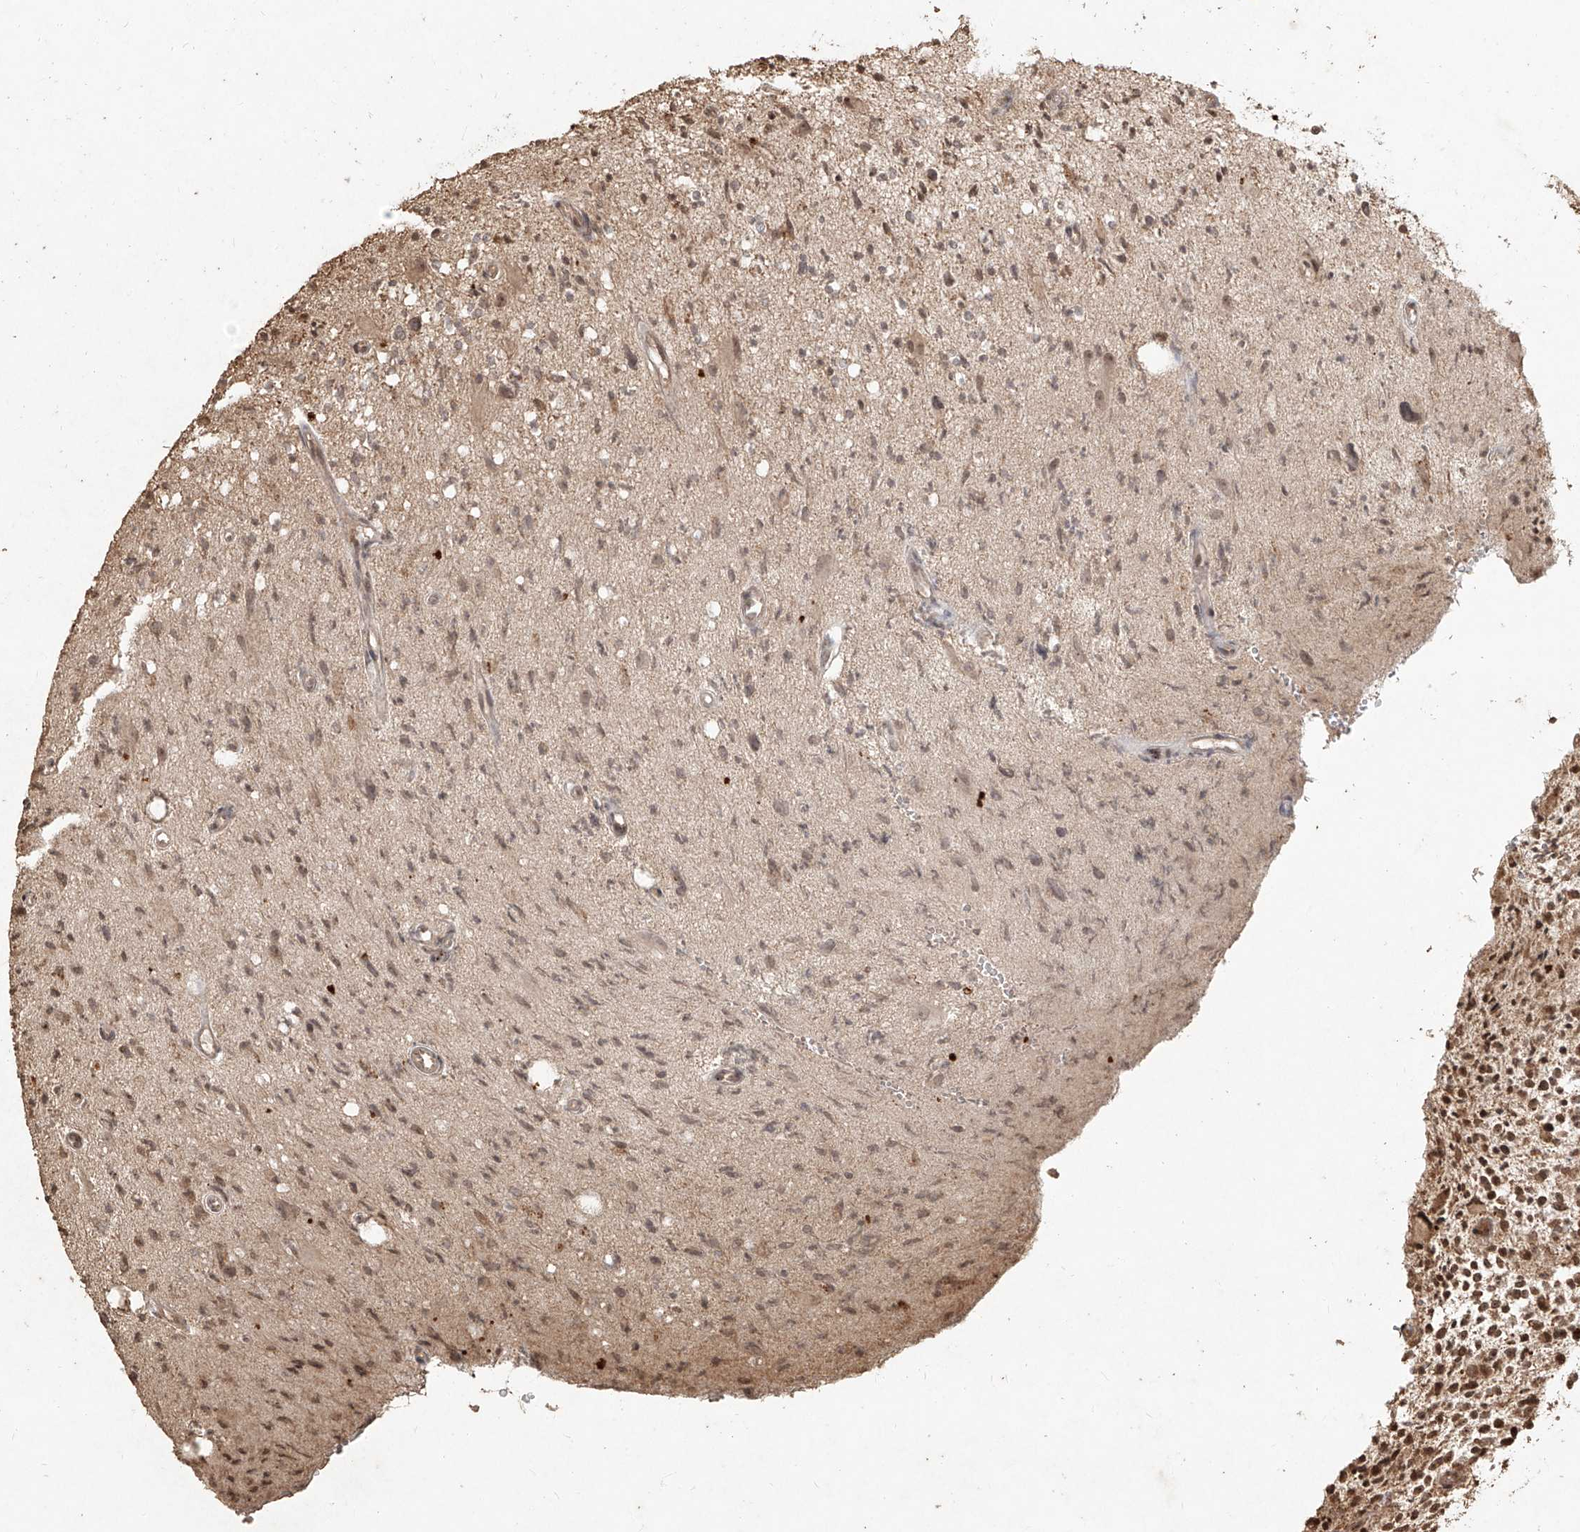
{"staining": {"intensity": "moderate", "quantity": ">75%", "location": "cytoplasmic/membranous,nuclear"}, "tissue": "glioma", "cell_type": "Tumor cells", "image_type": "cancer", "snomed": [{"axis": "morphology", "description": "Glioma, malignant, High grade"}, {"axis": "topography", "description": "Brain"}], "caption": "Immunohistochemistry (DAB) staining of glioma displays moderate cytoplasmic/membranous and nuclear protein expression in approximately >75% of tumor cells.", "gene": "UBE2K", "patient": {"sex": "male", "age": 48}}